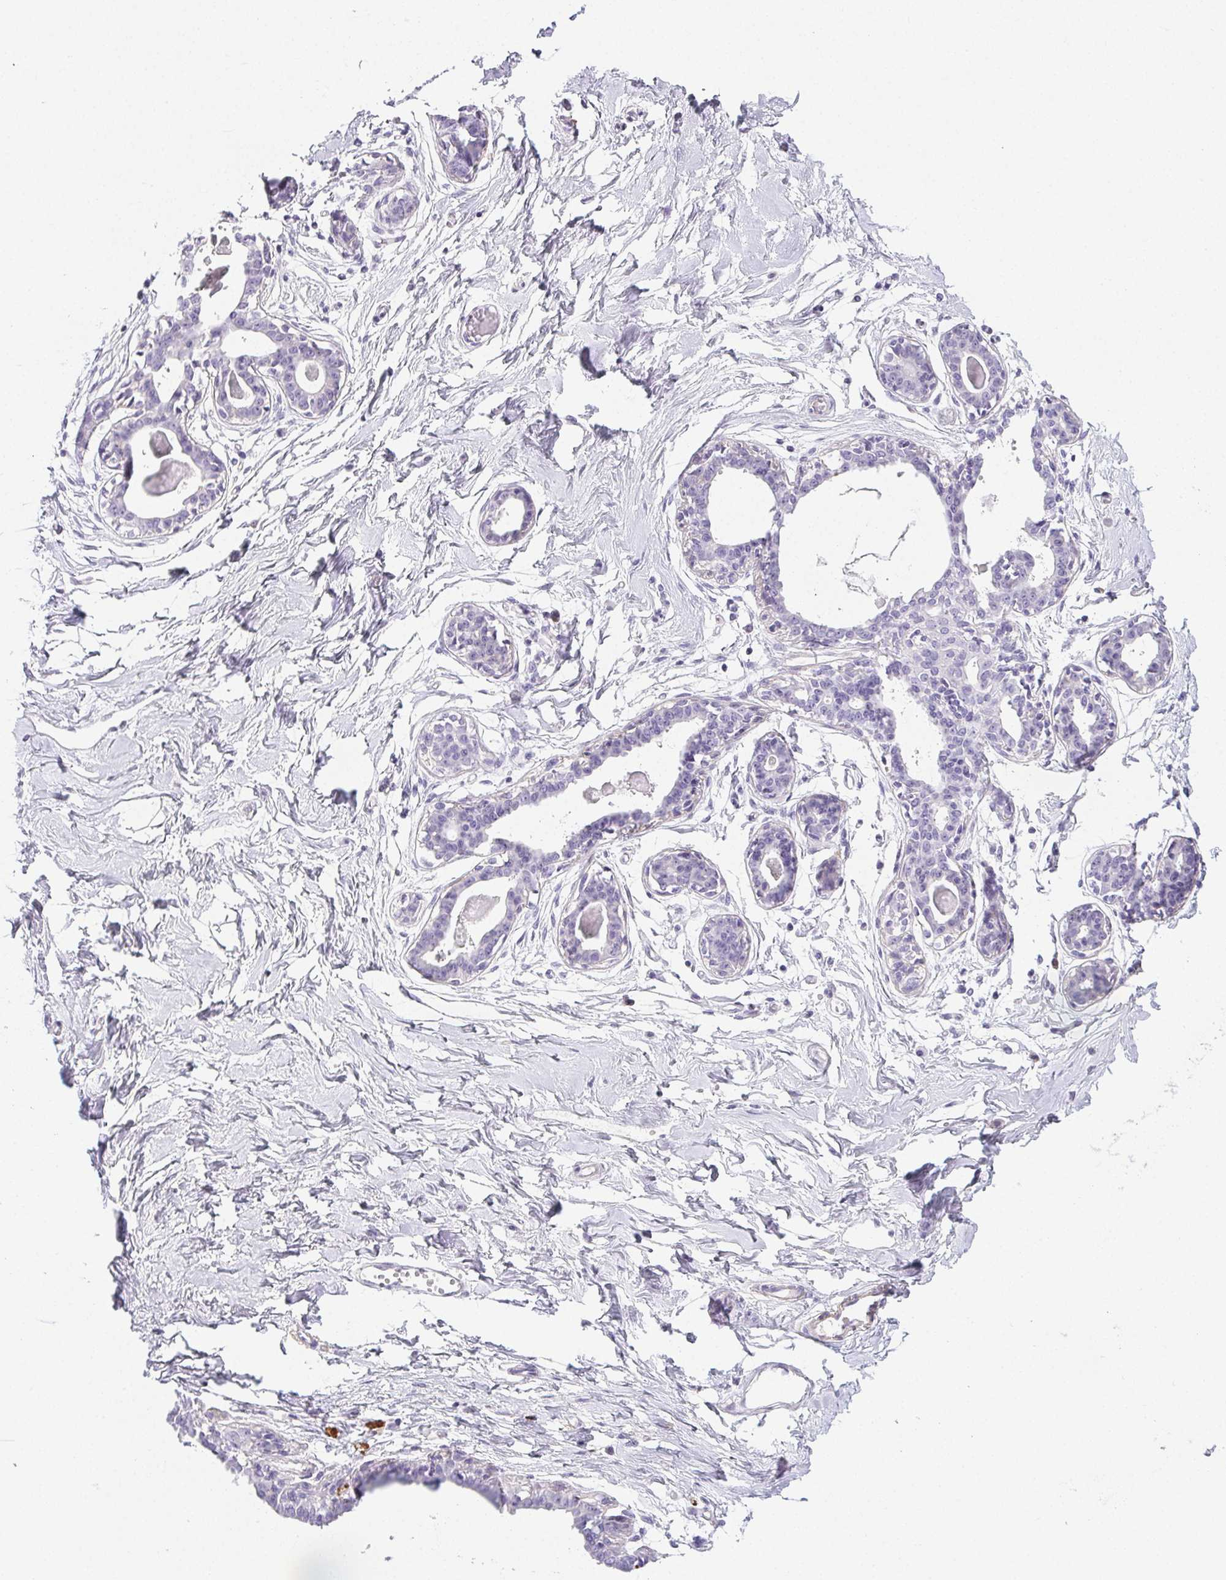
{"staining": {"intensity": "negative", "quantity": "none", "location": "none"}, "tissue": "breast", "cell_type": "Adipocytes", "image_type": "normal", "snomed": [{"axis": "morphology", "description": "Normal tissue, NOS"}, {"axis": "topography", "description": "Breast"}], "caption": "The IHC micrograph has no significant staining in adipocytes of breast. Nuclei are stained in blue.", "gene": "VTN", "patient": {"sex": "female", "age": 45}}